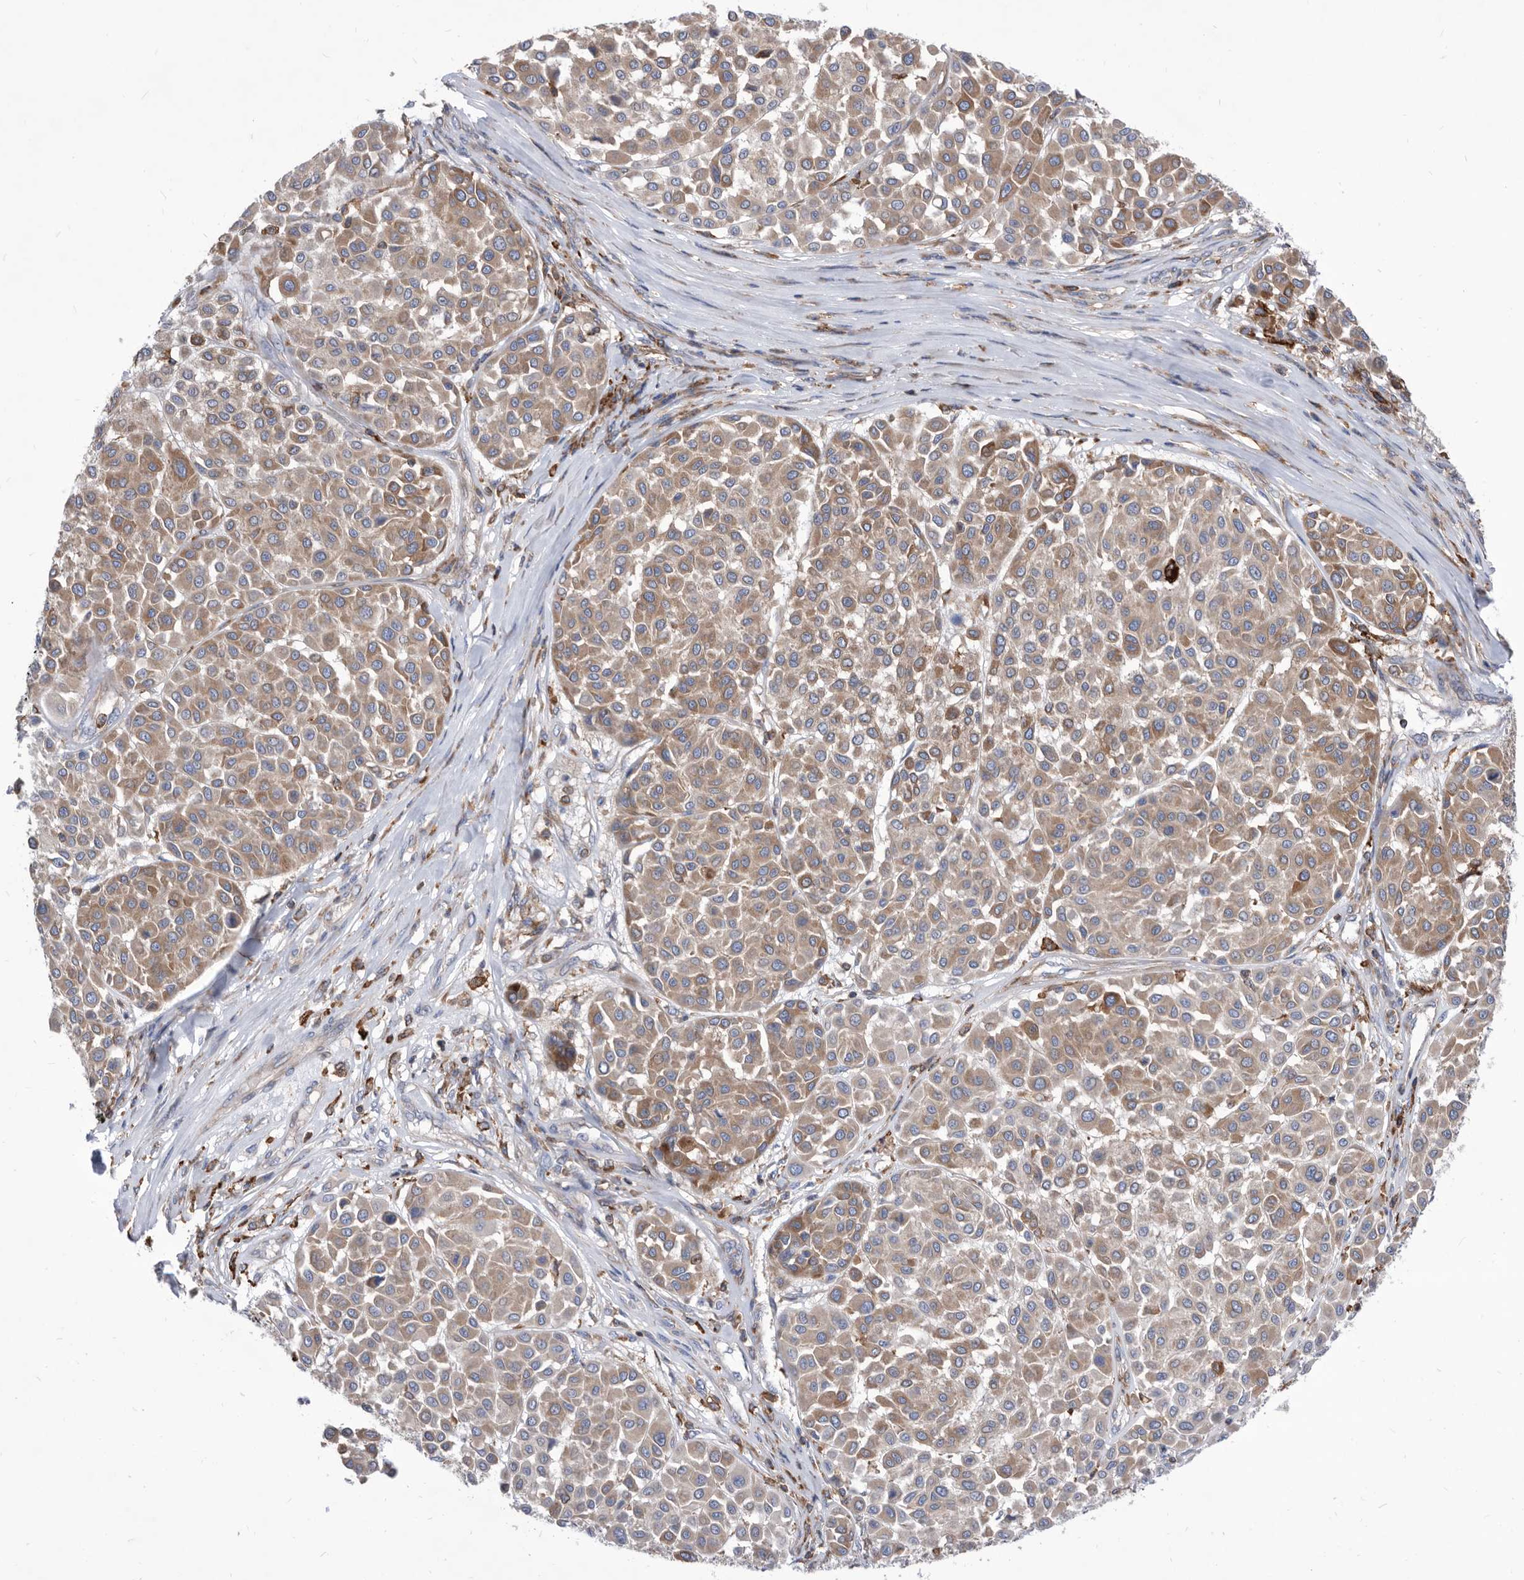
{"staining": {"intensity": "weak", "quantity": "25%-75%", "location": "cytoplasmic/membranous"}, "tissue": "melanoma", "cell_type": "Tumor cells", "image_type": "cancer", "snomed": [{"axis": "morphology", "description": "Malignant melanoma, Metastatic site"}, {"axis": "topography", "description": "Soft tissue"}], "caption": "There is low levels of weak cytoplasmic/membranous staining in tumor cells of melanoma, as demonstrated by immunohistochemical staining (brown color).", "gene": "SMG7", "patient": {"sex": "male", "age": 41}}